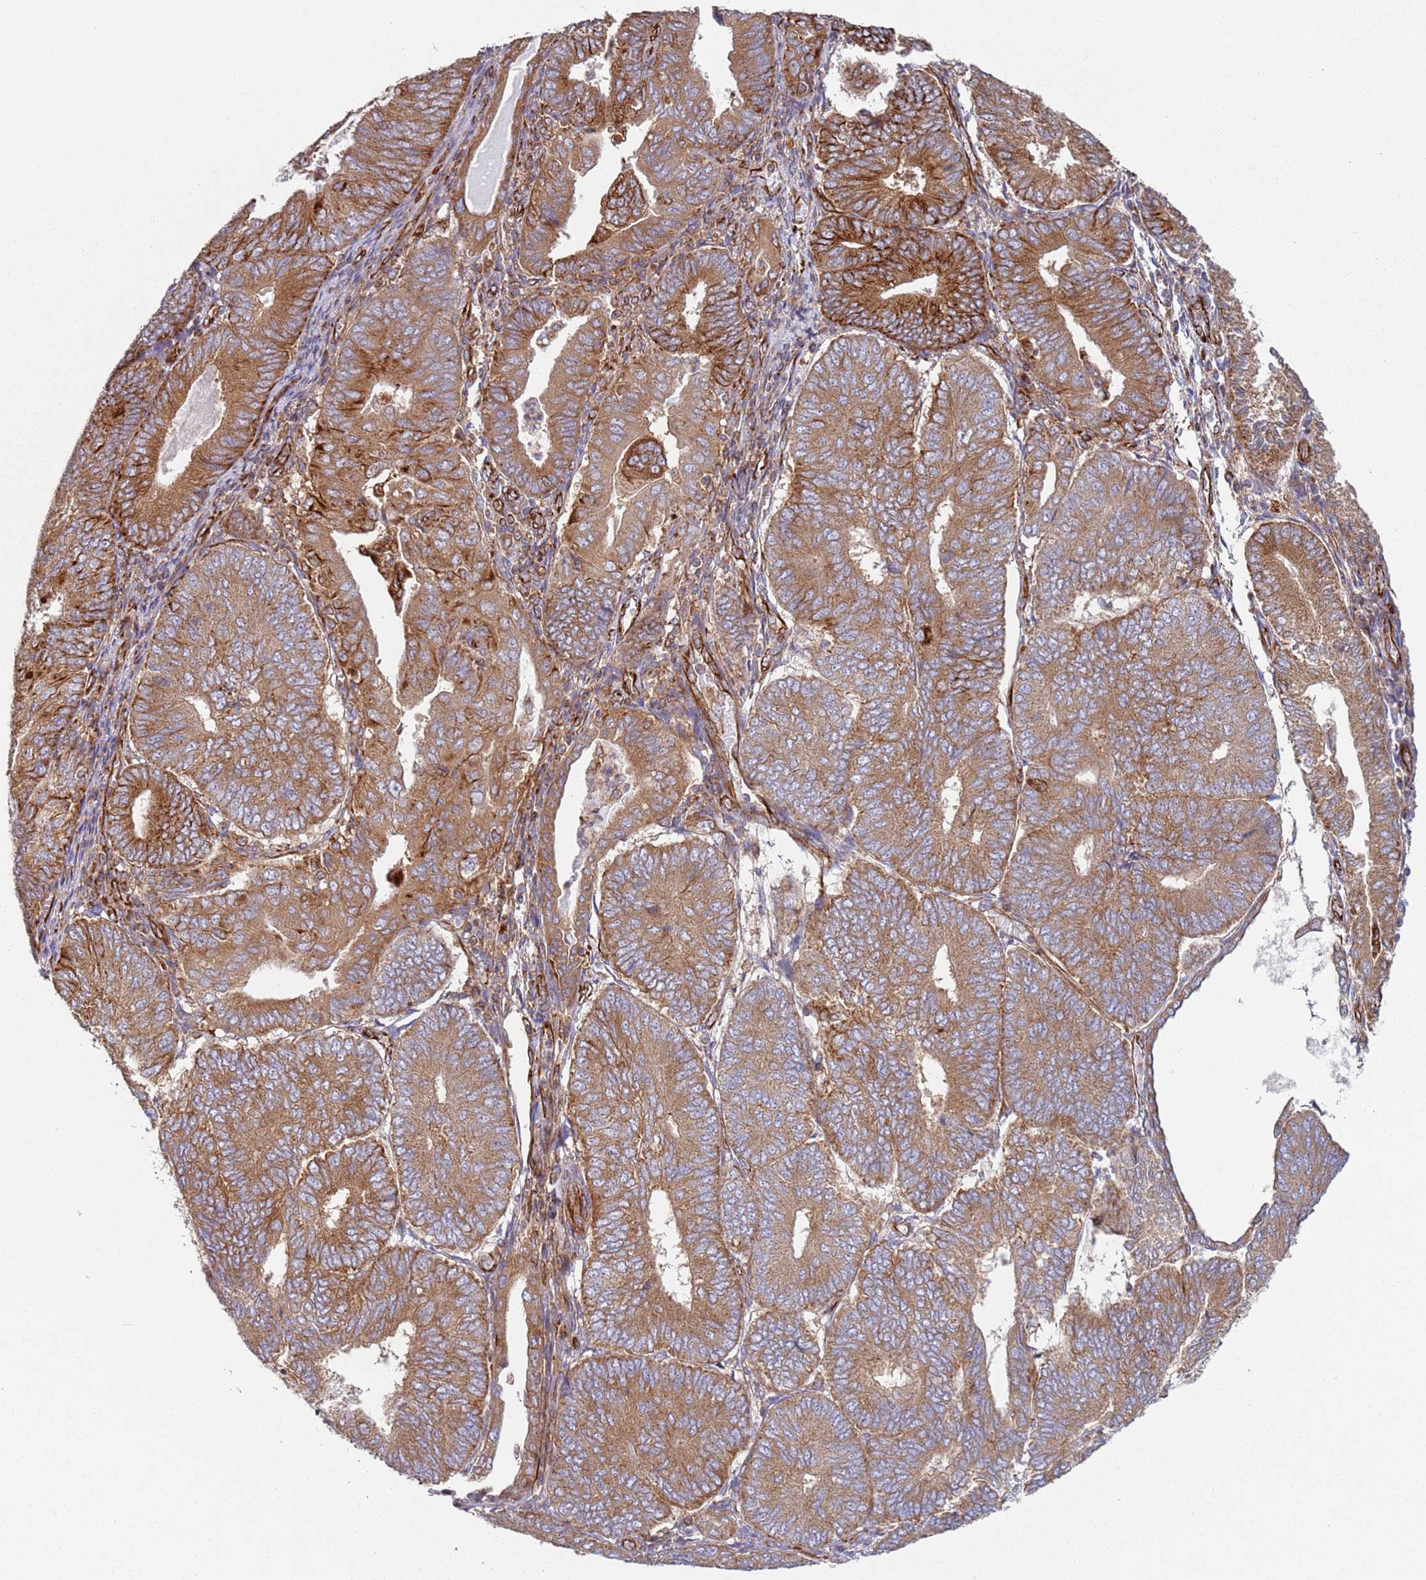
{"staining": {"intensity": "moderate", "quantity": ">75%", "location": "cytoplasmic/membranous"}, "tissue": "endometrial cancer", "cell_type": "Tumor cells", "image_type": "cancer", "snomed": [{"axis": "morphology", "description": "Adenocarcinoma, NOS"}, {"axis": "topography", "description": "Endometrium"}], "caption": "Tumor cells reveal medium levels of moderate cytoplasmic/membranous staining in about >75% of cells in human endometrial cancer (adenocarcinoma).", "gene": "SNAPIN", "patient": {"sex": "female", "age": 81}}